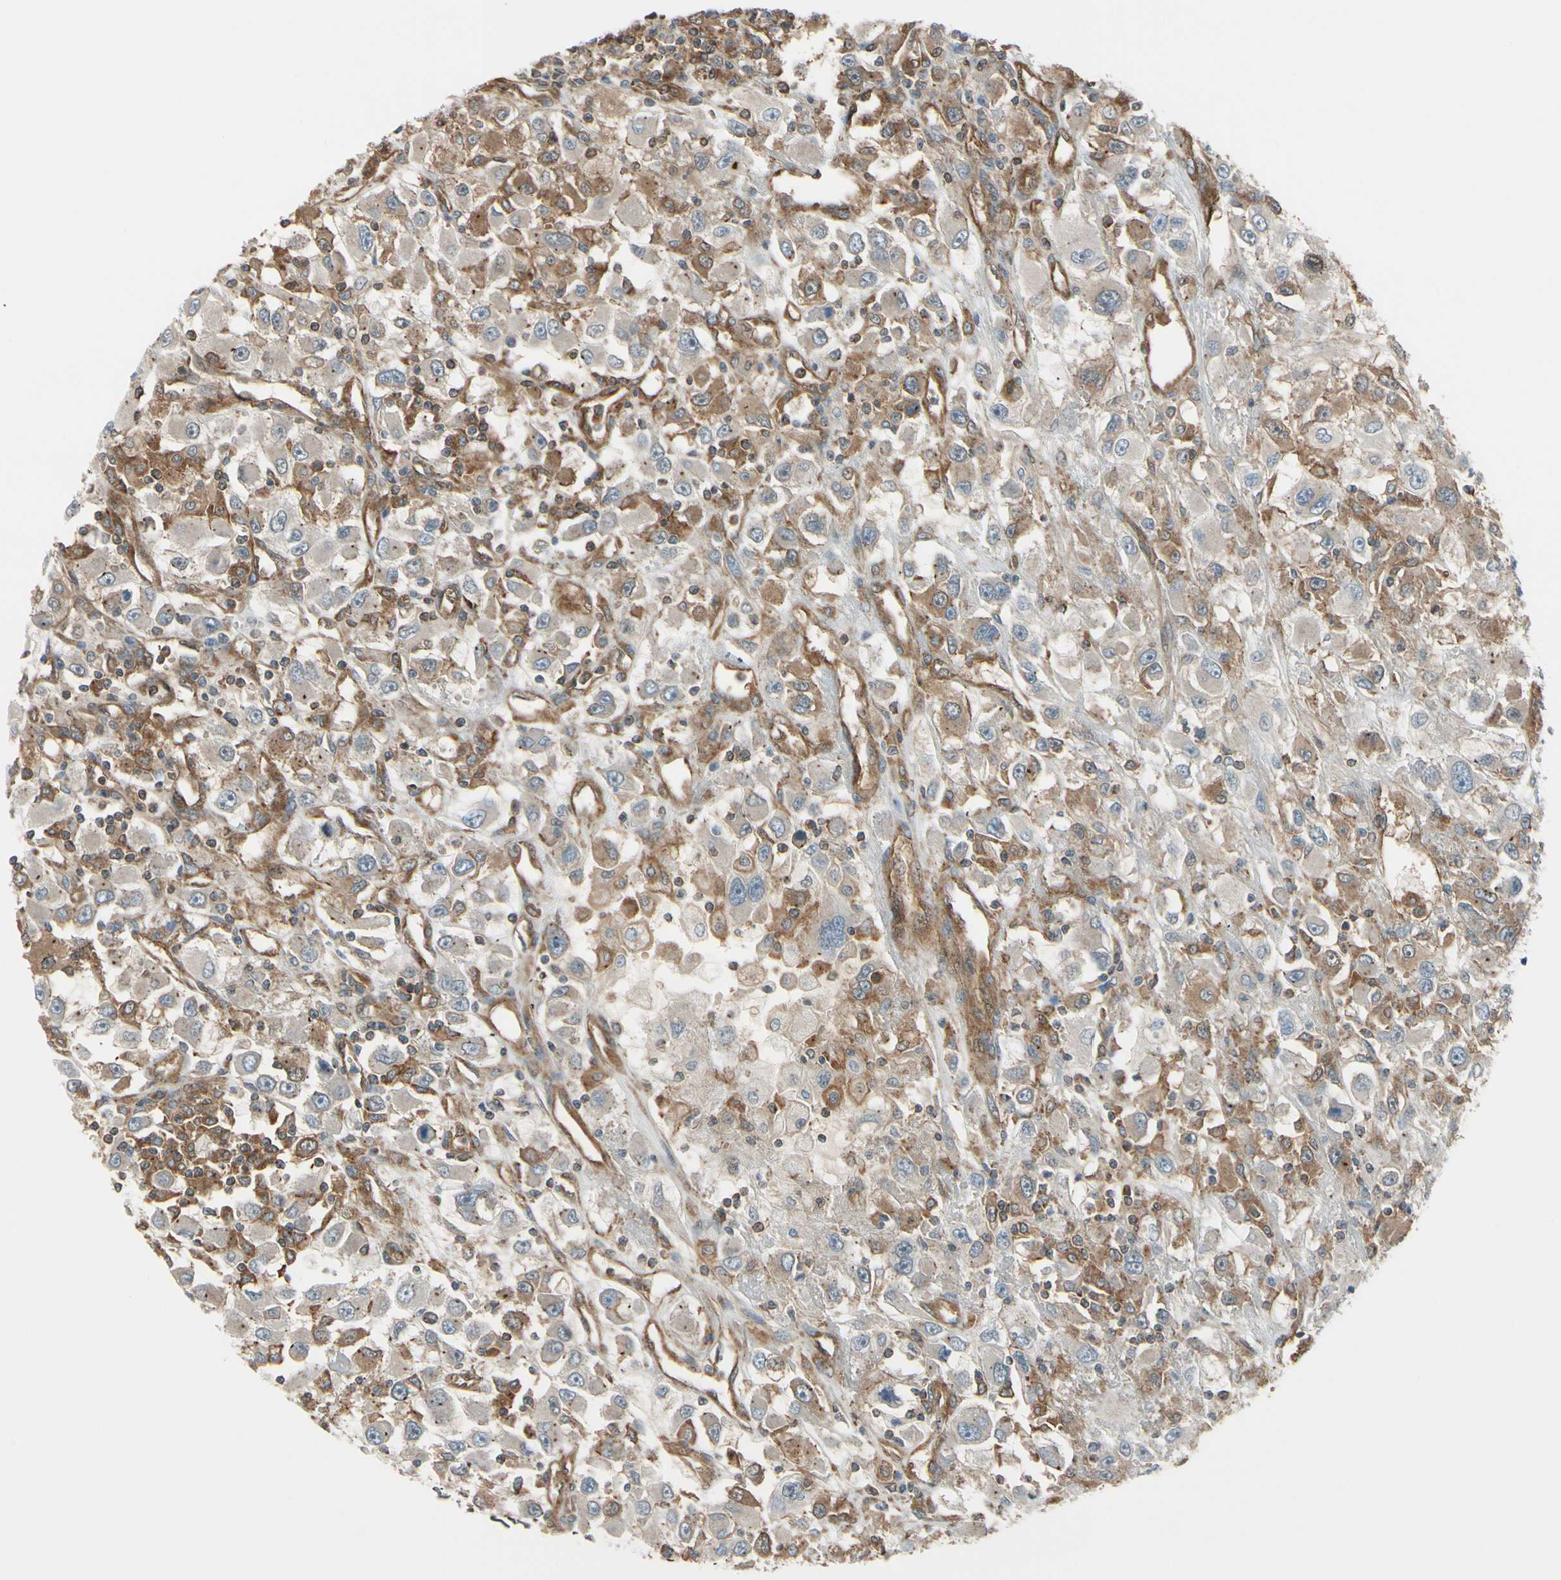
{"staining": {"intensity": "moderate", "quantity": "25%-75%", "location": "cytoplasmic/membranous"}, "tissue": "renal cancer", "cell_type": "Tumor cells", "image_type": "cancer", "snomed": [{"axis": "morphology", "description": "Adenocarcinoma, NOS"}, {"axis": "topography", "description": "Kidney"}], "caption": "This micrograph exhibits immunohistochemistry (IHC) staining of renal adenocarcinoma, with medium moderate cytoplasmic/membranous positivity in approximately 25%-75% of tumor cells.", "gene": "EPS15", "patient": {"sex": "female", "age": 52}}